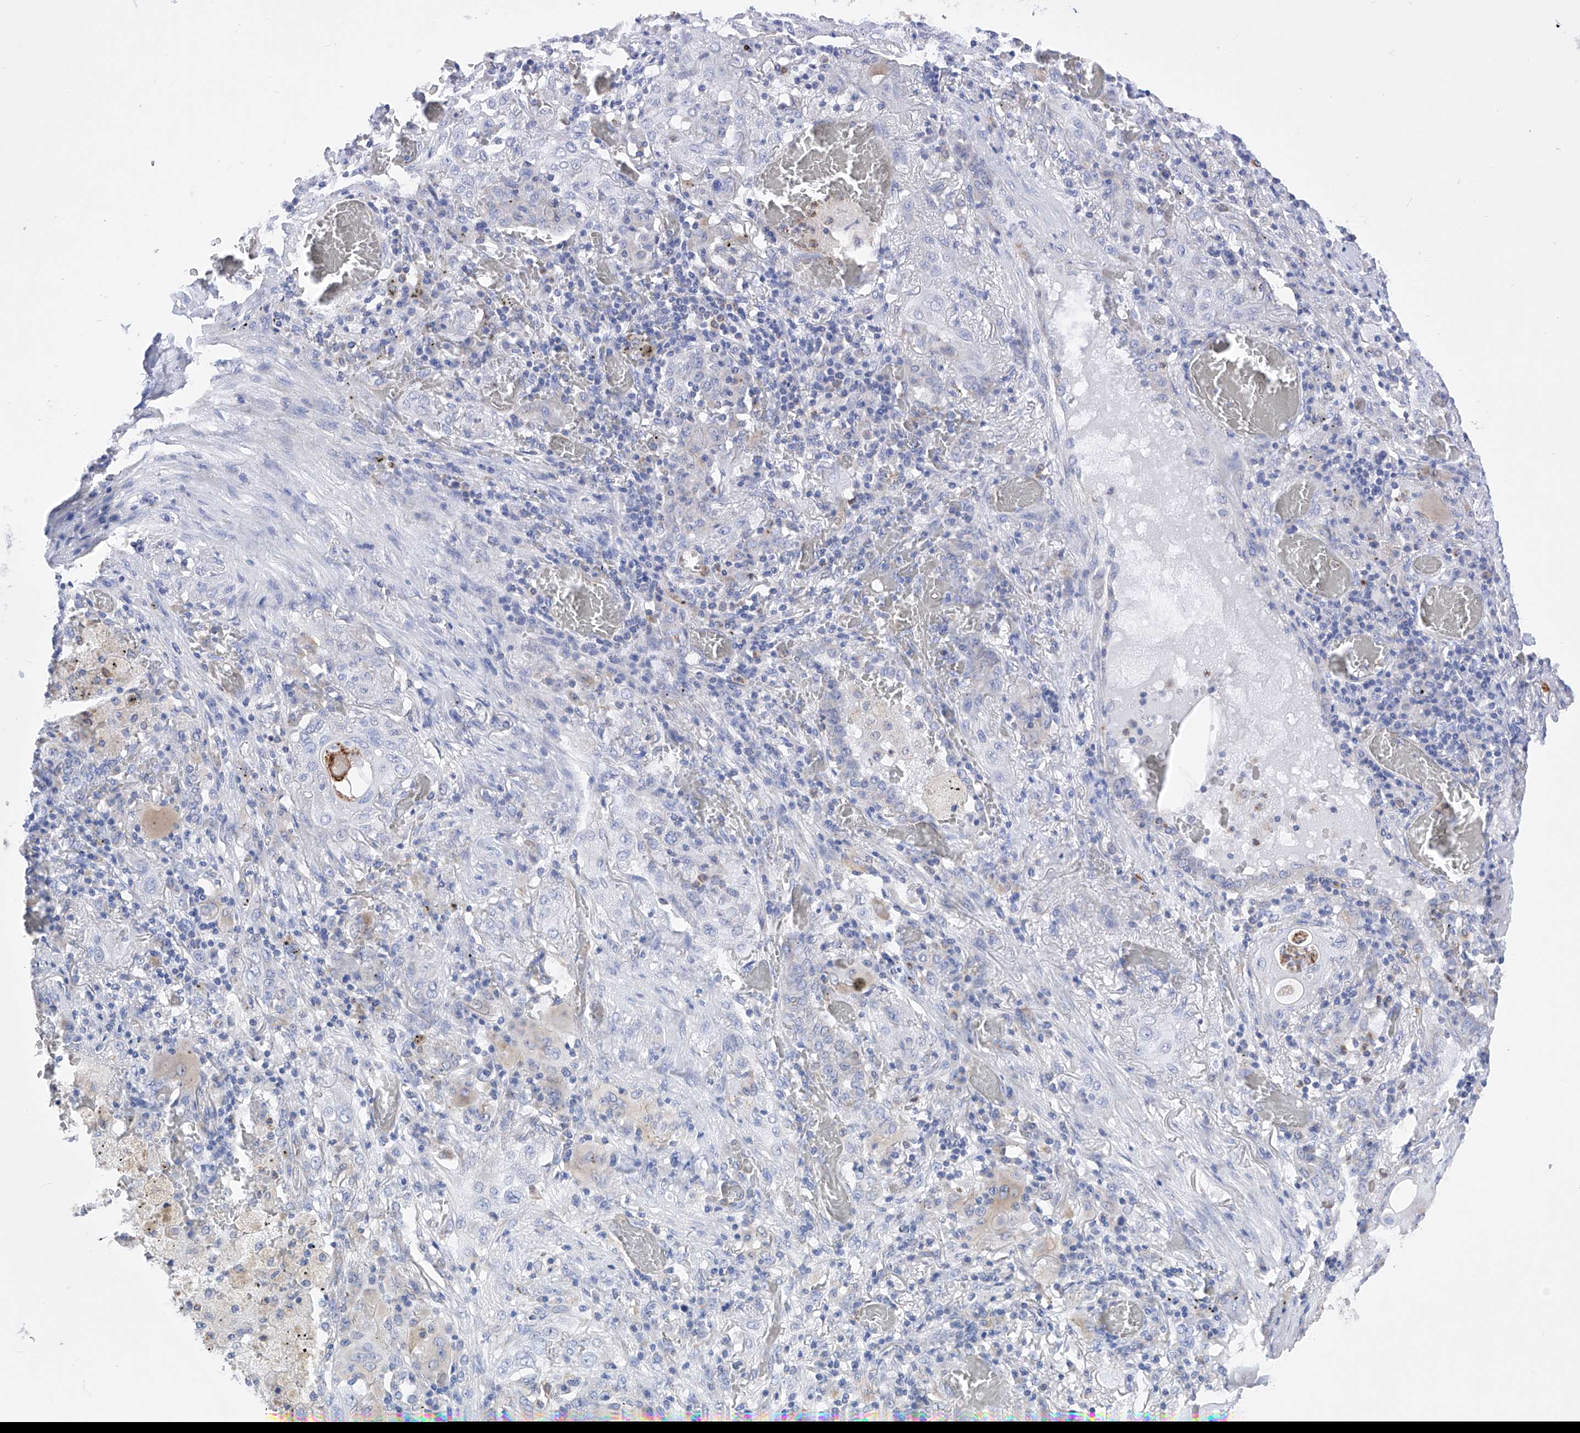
{"staining": {"intensity": "negative", "quantity": "none", "location": "none"}, "tissue": "lung cancer", "cell_type": "Tumor cells", "image_type": "cancer", "snomed": [{"axis": "morphology", "description": "Squamous cell carcinoma, NOS"}, {"axis": "topography", "description": "Lung"}], "caption": "Tumor cells show no significant positivity in lung cancer.", "gene": "FLG", "patient": {"sex": "female", "age": 47}}